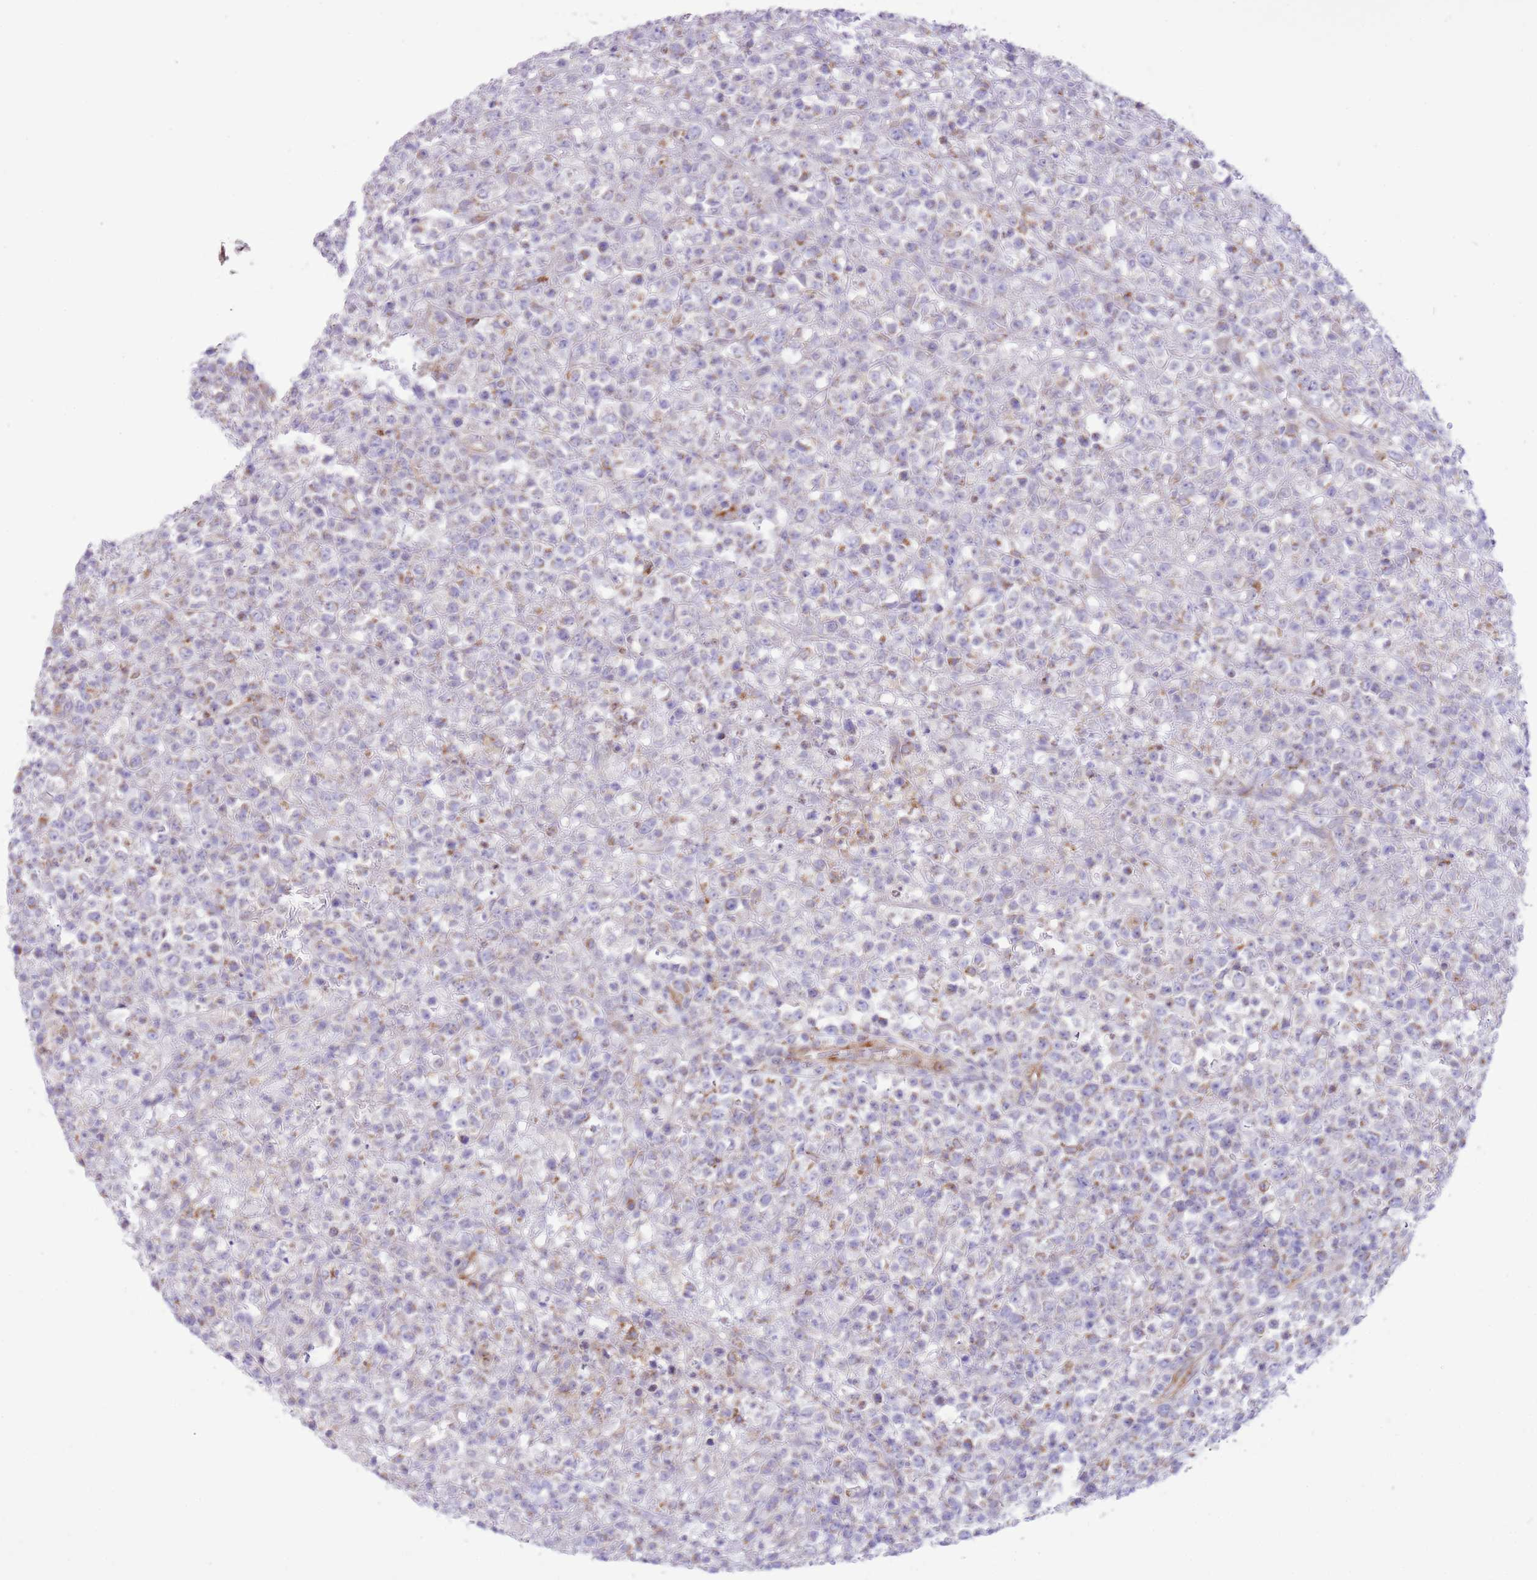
{"staining": {"intensity": "negative", "quantity": "none", "location": "none"}, "tissue": "lymphoma", "cell_type": "Tumor cells", "image_type": "cancer", "snomed": [{"axis": "morphology", "description": "Malignant lymphoma, non-Hodgkin's type, High grade"}, {"axis": "topography", "description": "Colon"}], "caption": "DAB immunohistochemical staining of high-grade malignant lymphoma, non-Hodgkin's type exhibits no significant positivity in tumor cells. (DAB immunohistochemistry visualized using brightfield microscopy, high magnification).", "gene": "OAZ2", "patient": {"sex": "female", "age": 53}}